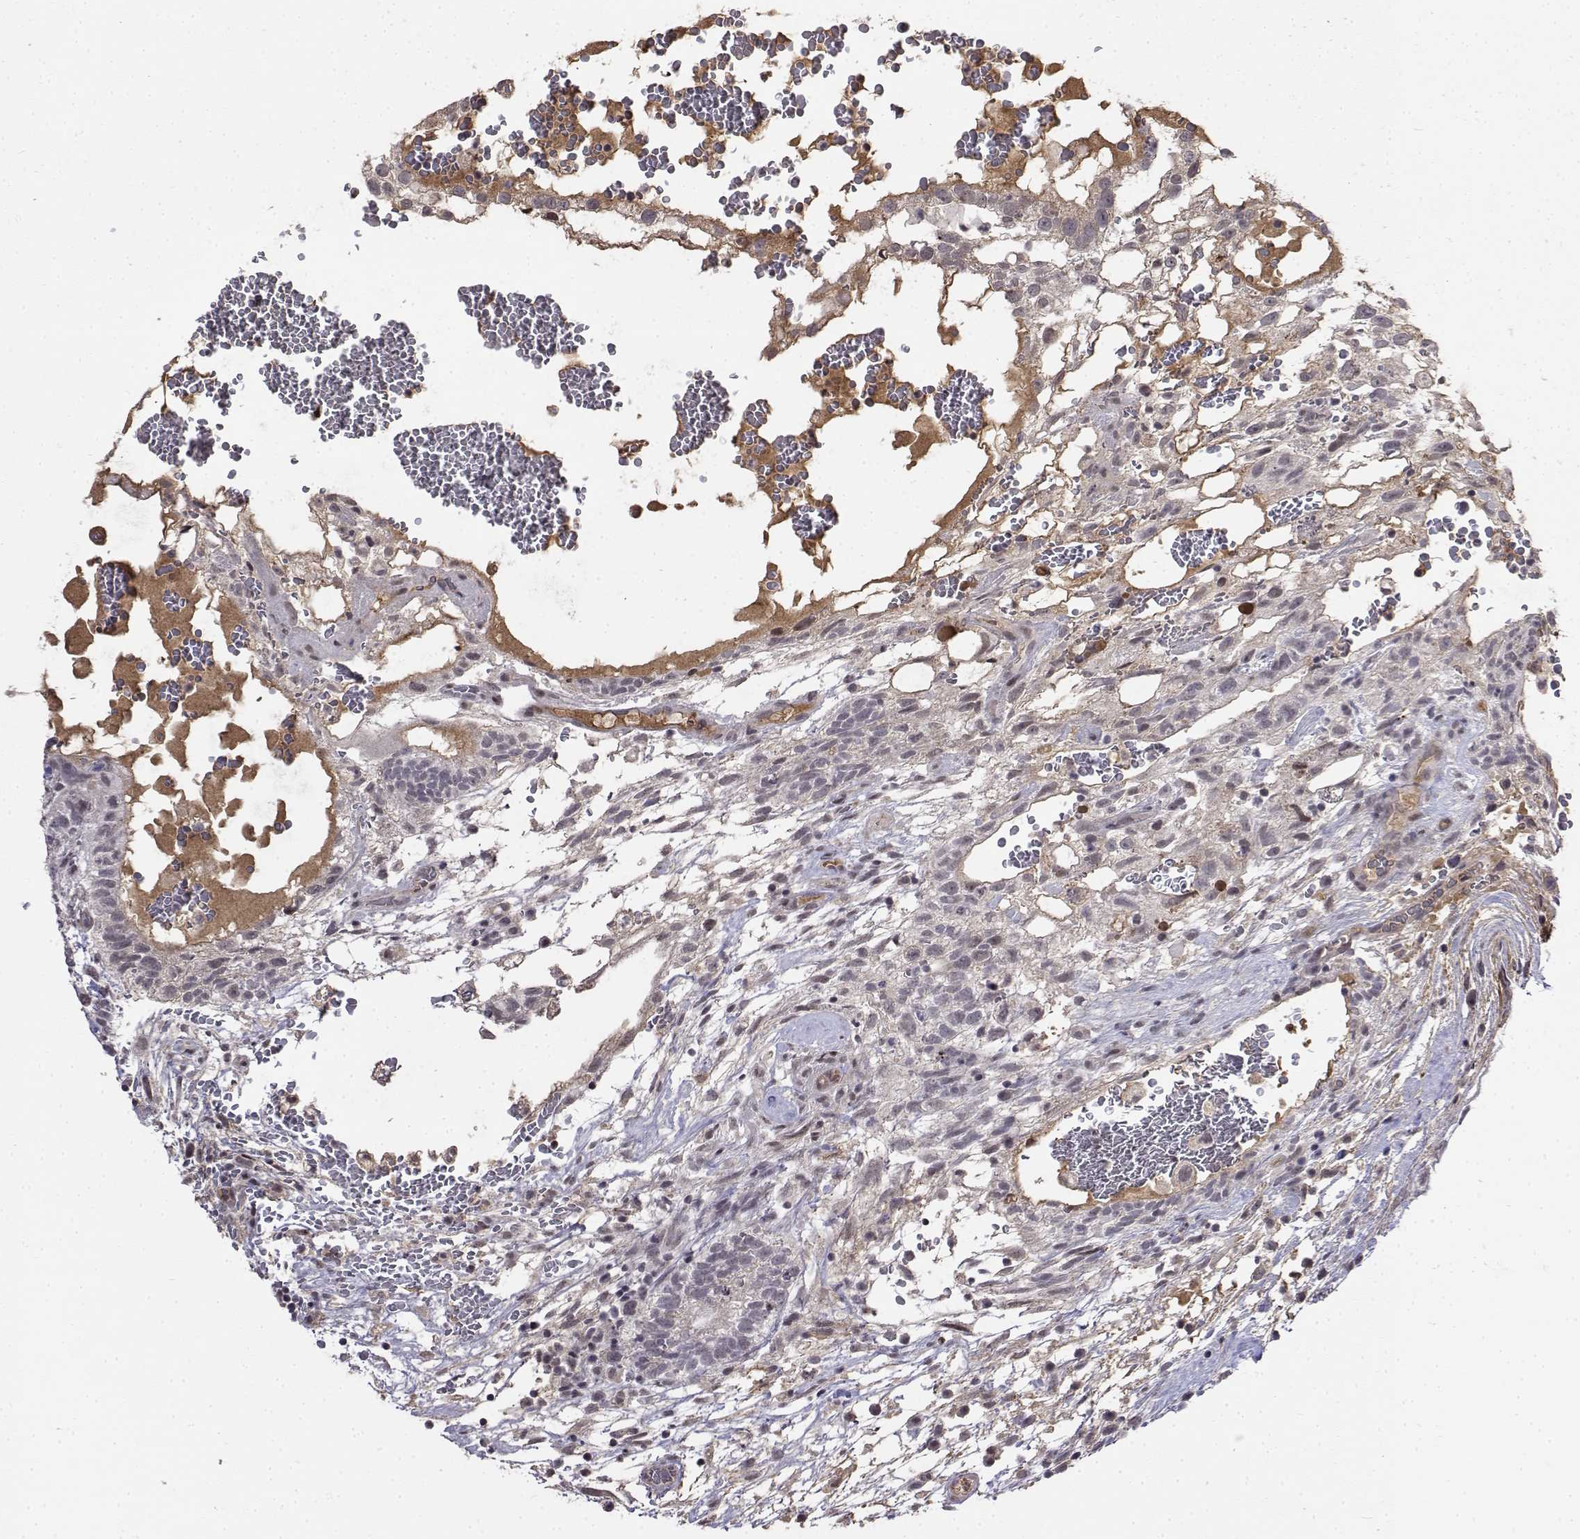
{"staining": {"intensity": "negative", "quantity": "none", "location": "none"}, "tissue": "testis cancer", "cell_type": "Tumor cells", "image_type": "cancer", "snomed": [{"axis": "morphology", "description": "Normal tissue, NOS"}, {"axis": "morphology", "description": "Carcinoma, Embryonal, NOS"}, {"axis": "topography", "description": "Testis"}], "caption": "High power microscopy histopathology image of an IHC photomicrograph of testis cancer (embryonal carcinoma), revealing no significant expression in tumor cells. The staining is performed using DAB brown chromogen with nuclei counter-stained in using hematoxylin.", "gene": "ITGA7", "patient": {"sex": "male", "age": 32}}